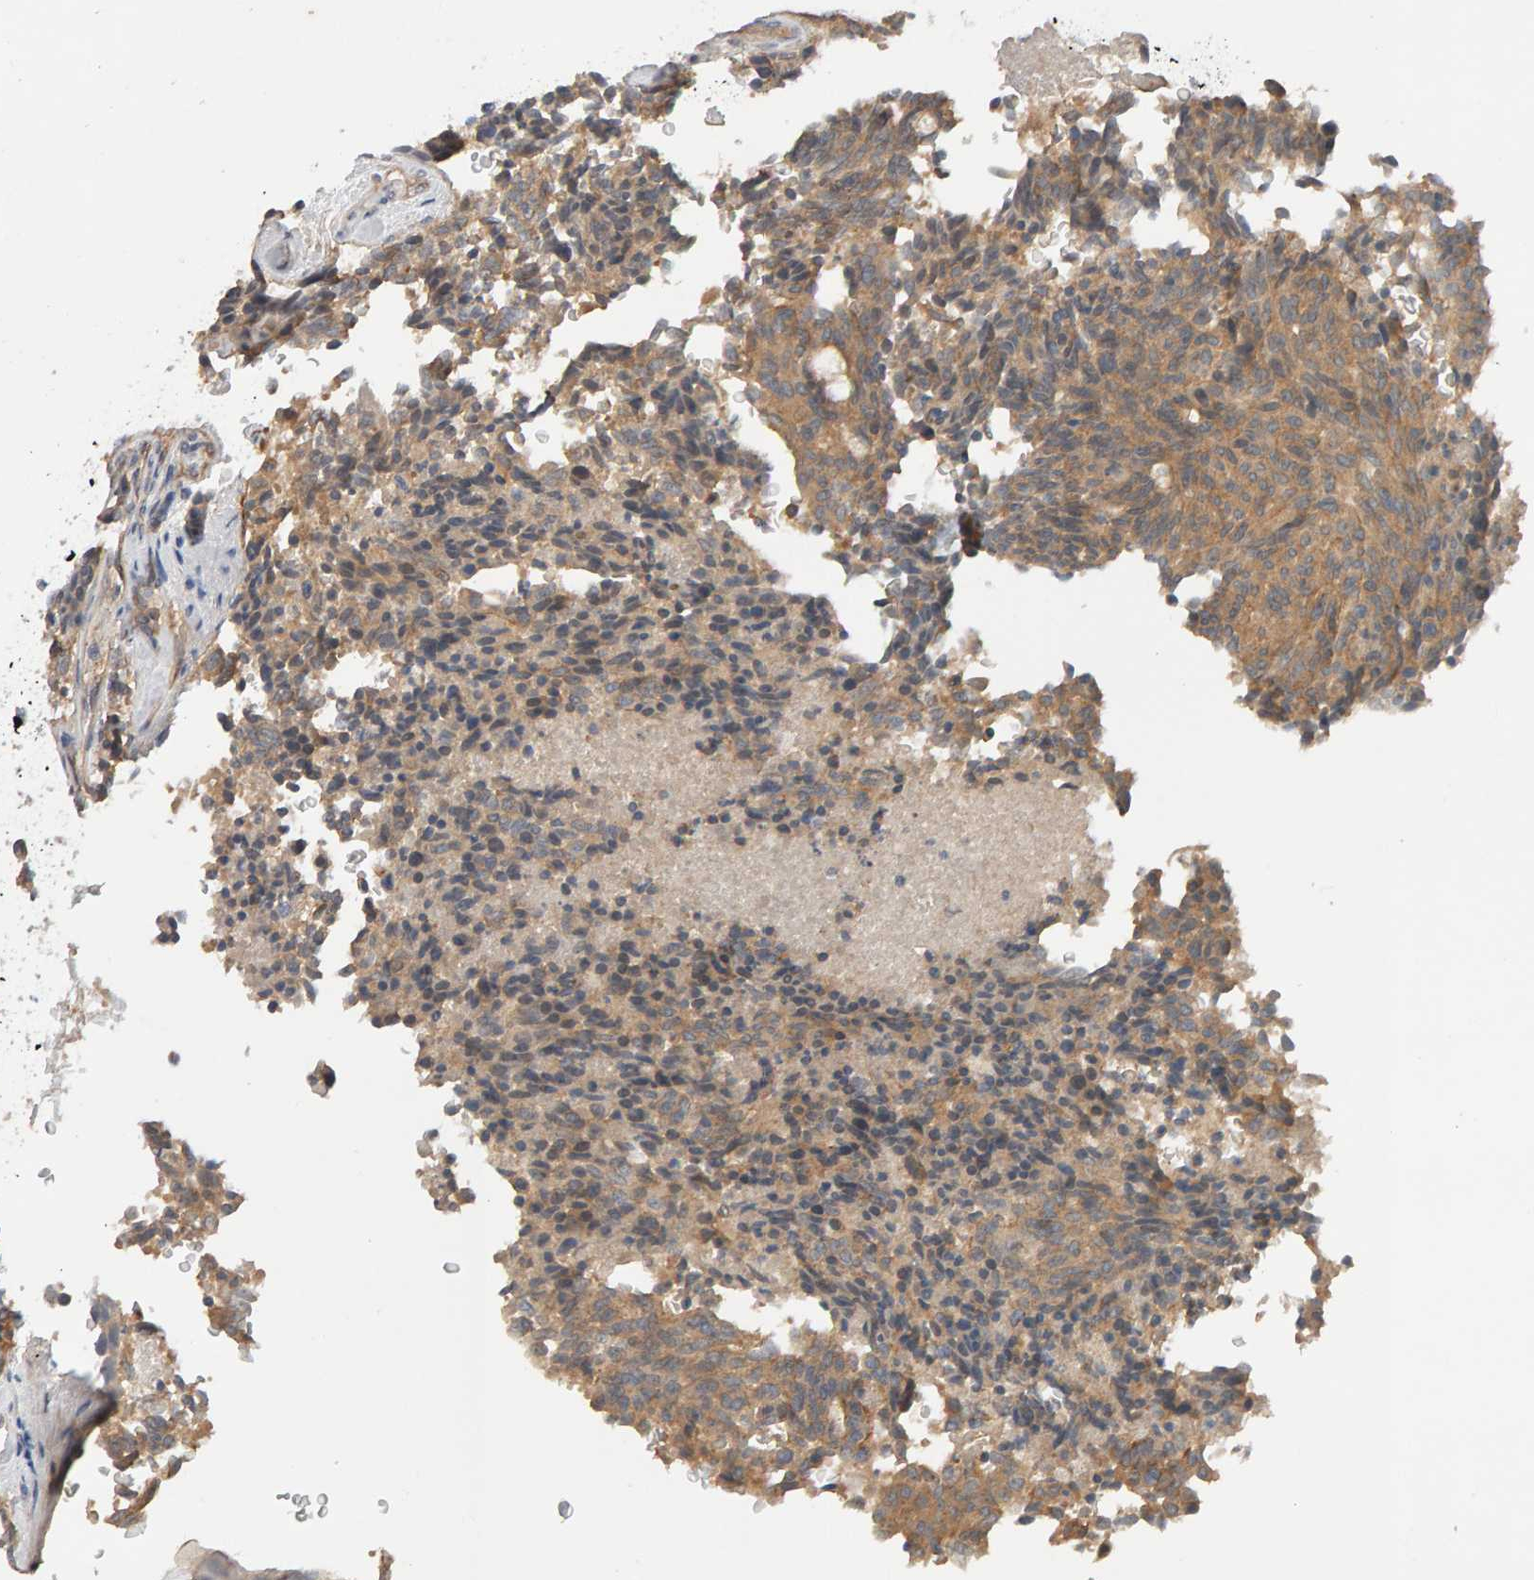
{"staining": {"intensity": "moderate", "quantity": ">75%", "location": "cytoplasmic/membranous"}, "tissue": "carcinoid", "cell_type": "Tumor cells", "image_type": "cancer", "snomed": [{"axis": "morphology", "description": "Carcinoid, malignant, NOS"}, {"axis": "topography", "description": "Pancreas"}], "caption": "Approximately >75% of tumor cells in human carcinoid exhibit moderate cytoplasmic/membranous protein expression as visualized by brown immunohistochemical staining.", "gene": "PPP1R16A", "patient": {"sex": "female", "age": 54}}